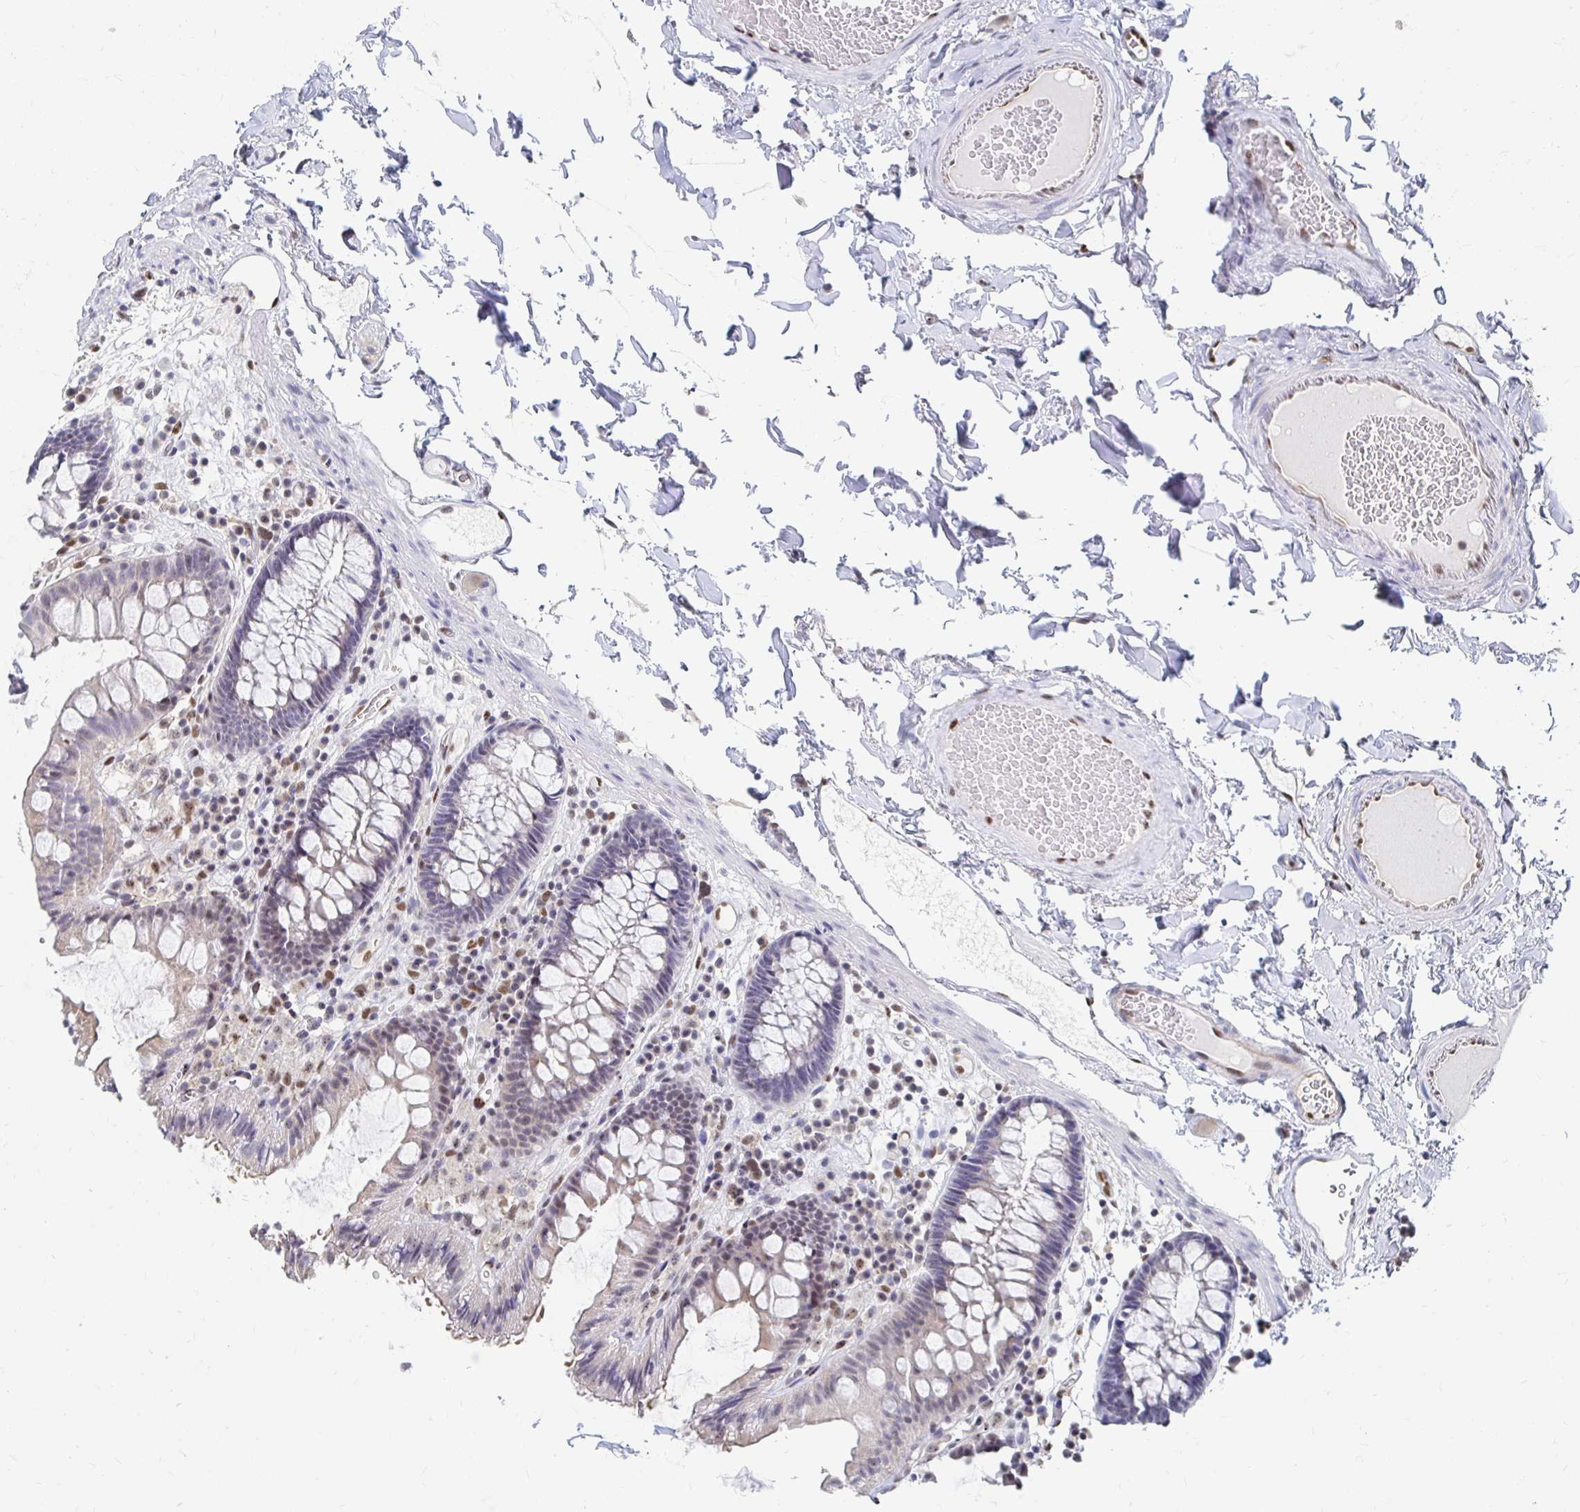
{"staining": {"intensity": "moderate", "quantity": ">75%", "location": "nuclear"}, "tissue": "colon", "cell_type": "Endothelial cells", "image_type": "normal", "snomed": [{"axis": "morphology", "description": "Normal tissue, NOS"}, {"axis": "topography", "description": "Colon"}], "caption": "The image displays staining of benign colon, revealing moderate nuclear protein expression (brown color) within endothelial cells.", "gene": "CLIC3", "patient": {"sex": "male", "age": 84}}